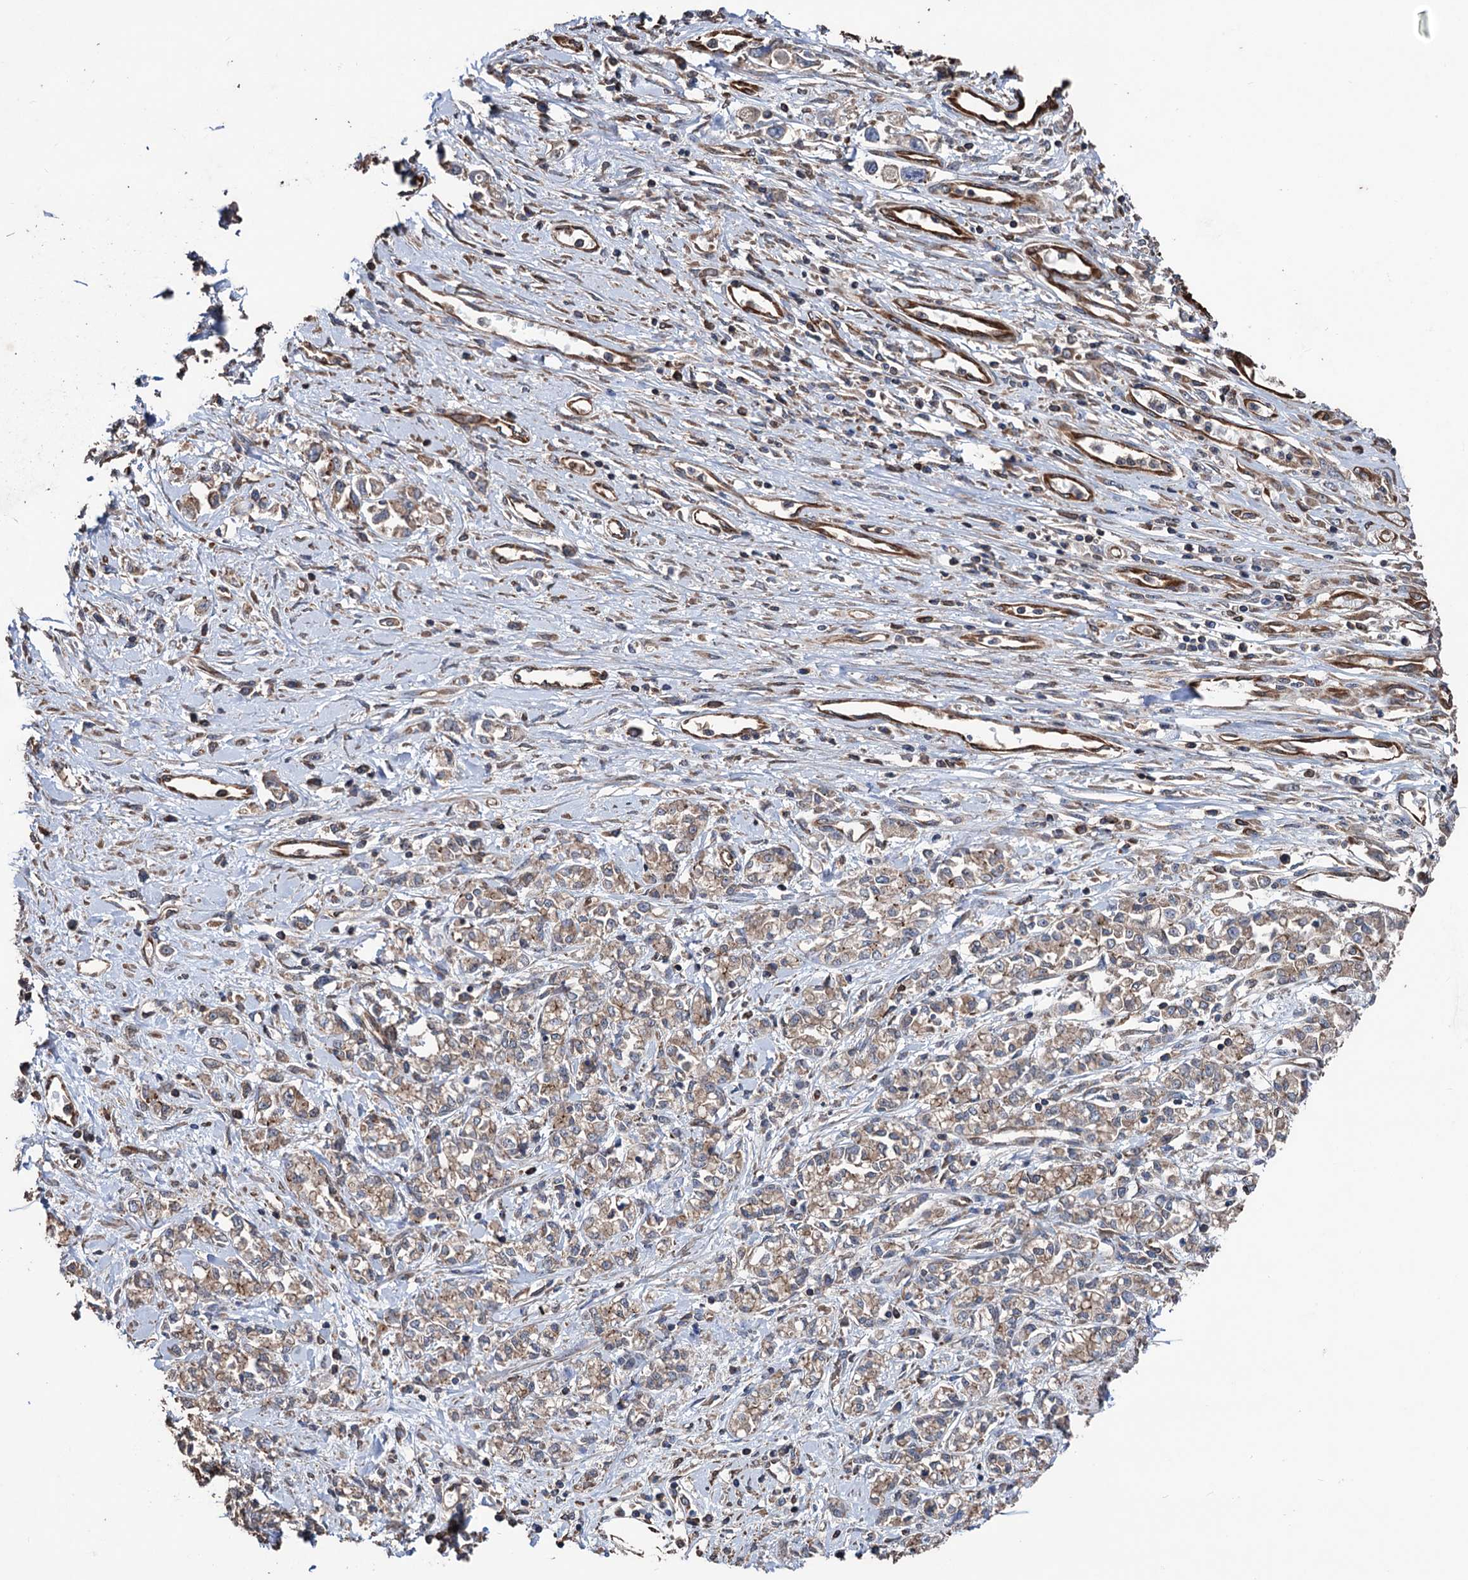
{"staining": {"intensity": "weak", "quantity": ">75%", "location": "cytoplasmic/membranous"}, "tissue": "stomach cancer", "cell_type": "Tumor cells", "image_type": "cancer", "snomed": [{"axis": "morphology", "description": "Adenocarcinoma, NOS"}, {"axis": "topography", "description": "Stomach"}], "caption": "Immunohistochemical staining of stomach adenocarcinoma displays low levels of weak cytoplasmic/membranous protein expression in approximately >75% of tumor cells.", "gene": "STING1", "patient": {"sex": "female", "age": 76}}